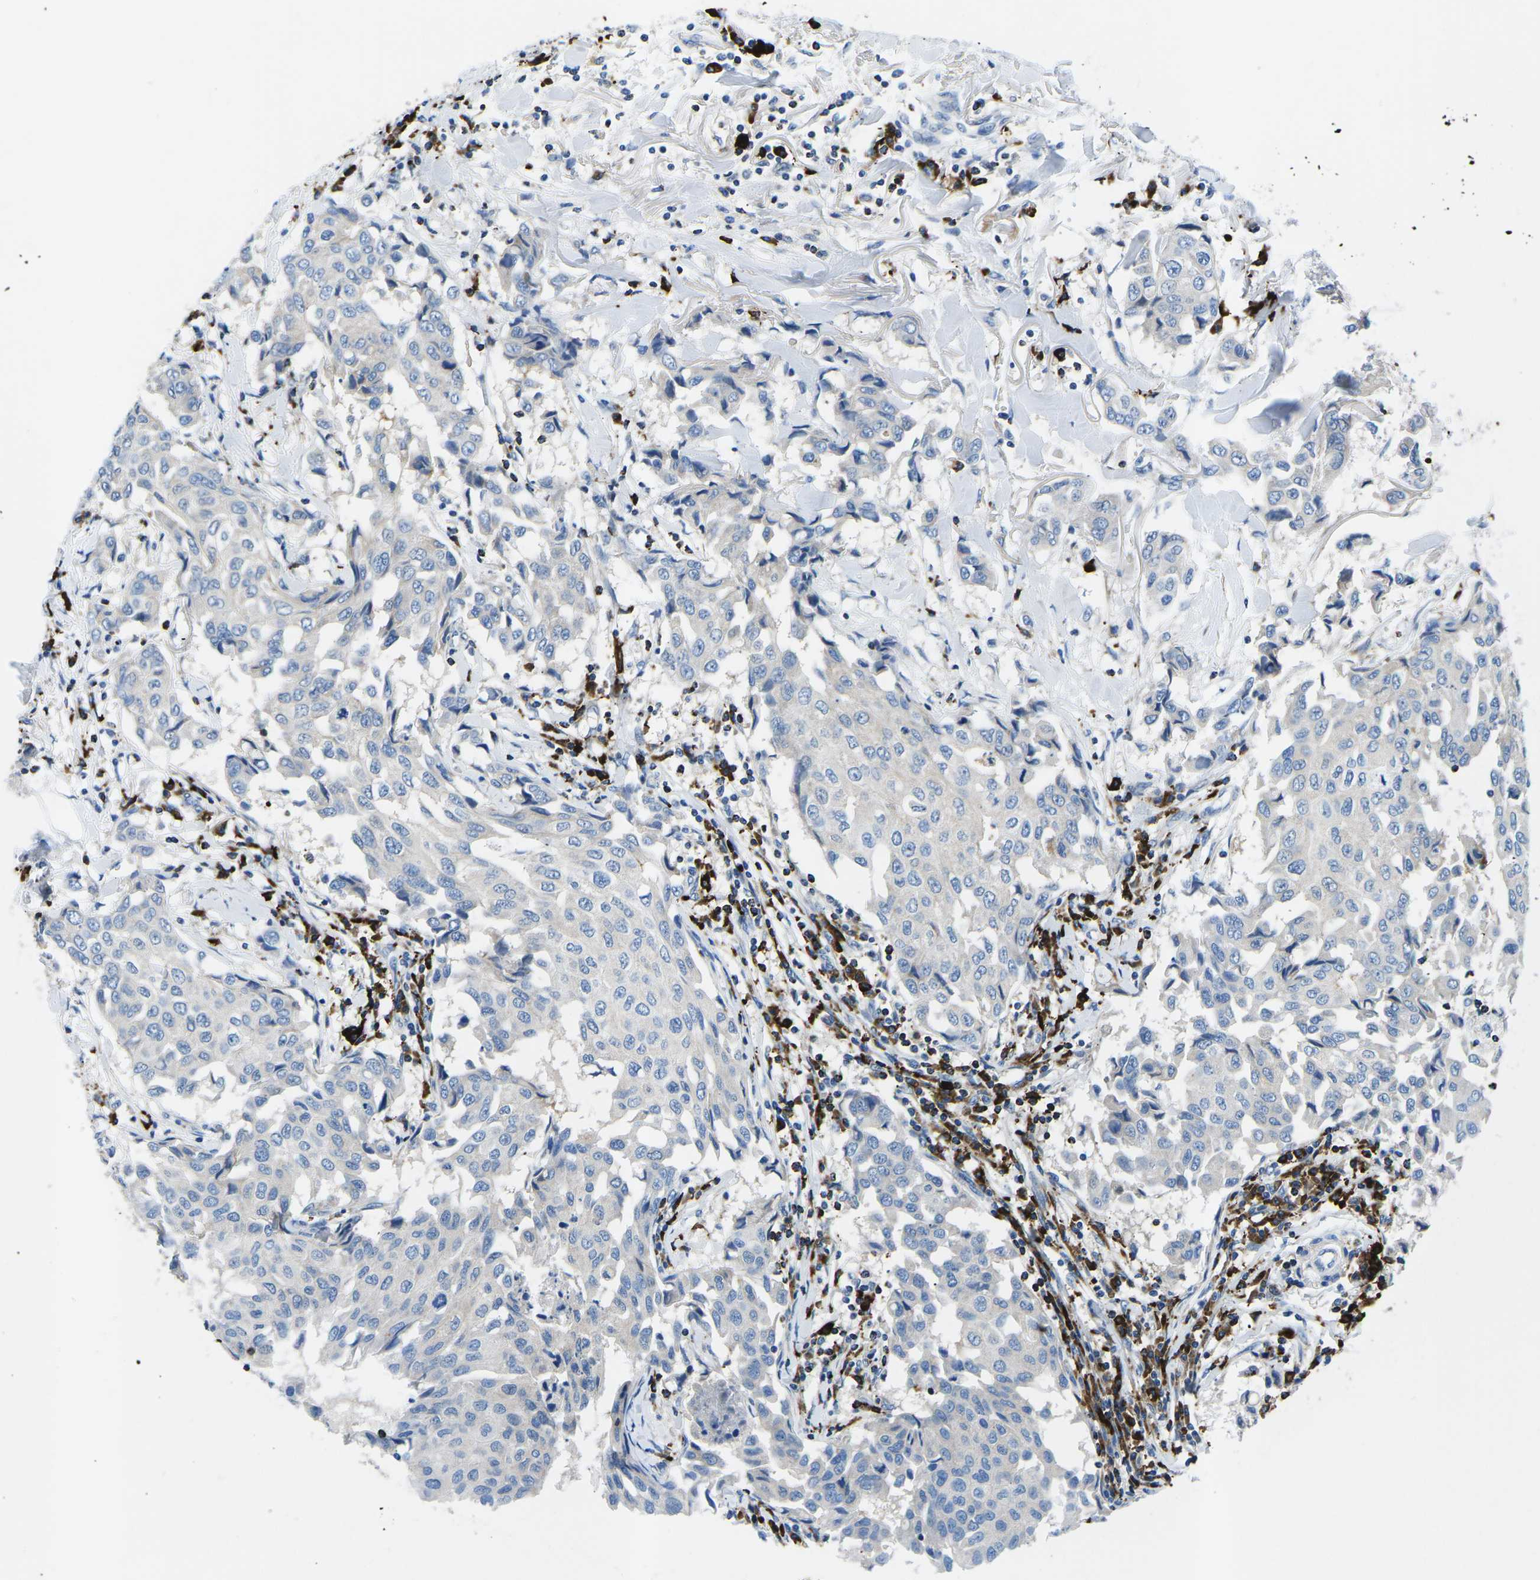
{"staining": {"intensity": "negative", "quantity": "none", "location": "none"}, "tissue": "breast cancer", "cell_type": "Tumor cells", "image_type": "cancer", "snomed": [{"axis": "morphology", "description": "Duct carcinoma"}, {"axis": "topography", "description": "Breast"}], "caption": "Immunohistochemistry photomicrograph of breast invasive ductal carcinoma stained for a protein (brown), which shows no staining in tumor cells. (Stains: DAB (3,3'-diaminobenzidine) IHC with hematoxylin counter stain, Microscopy: brightfield microscopy at high magnification).", "gene": "MC4R", "patient": {"sex": "female", "age": 80}}